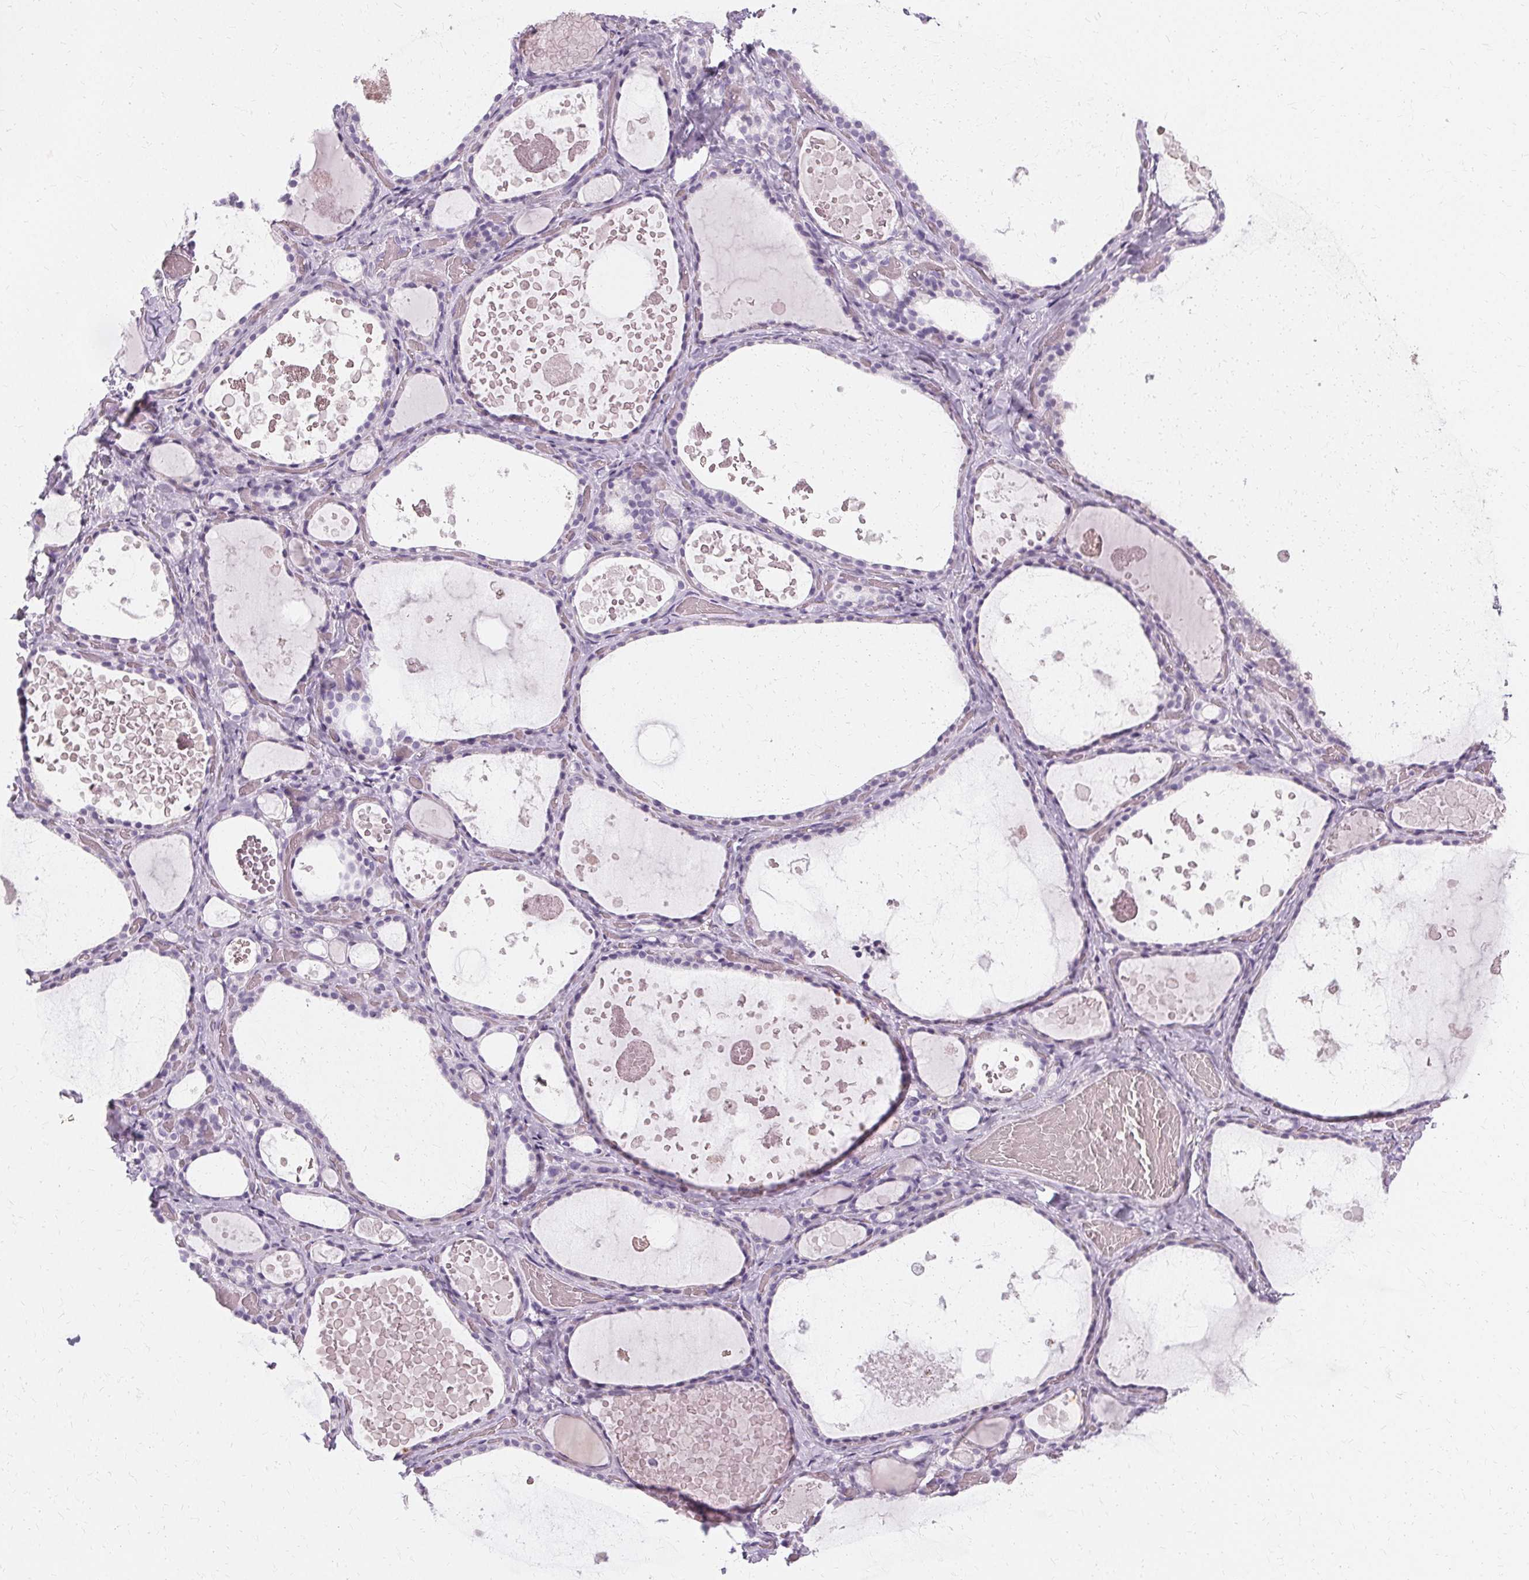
{"staining": {"intensity": "negative", "quantity": "none", "location": "none"}, "tissue": "thyroid gland", "cell_type": "Glandular cells", "image_type": "normal", "snomed": [{"axis": "morphology", "description": "Normal tissue, NOS"}, {"axis": "topography", "description": "Thyroid gland"}], "caption": "The photomicrograph exhibits no staining of glandular cells in normal thyroid gland.", "gene": "KRT6A", "patient": {"sex": "female", "age": 56}}